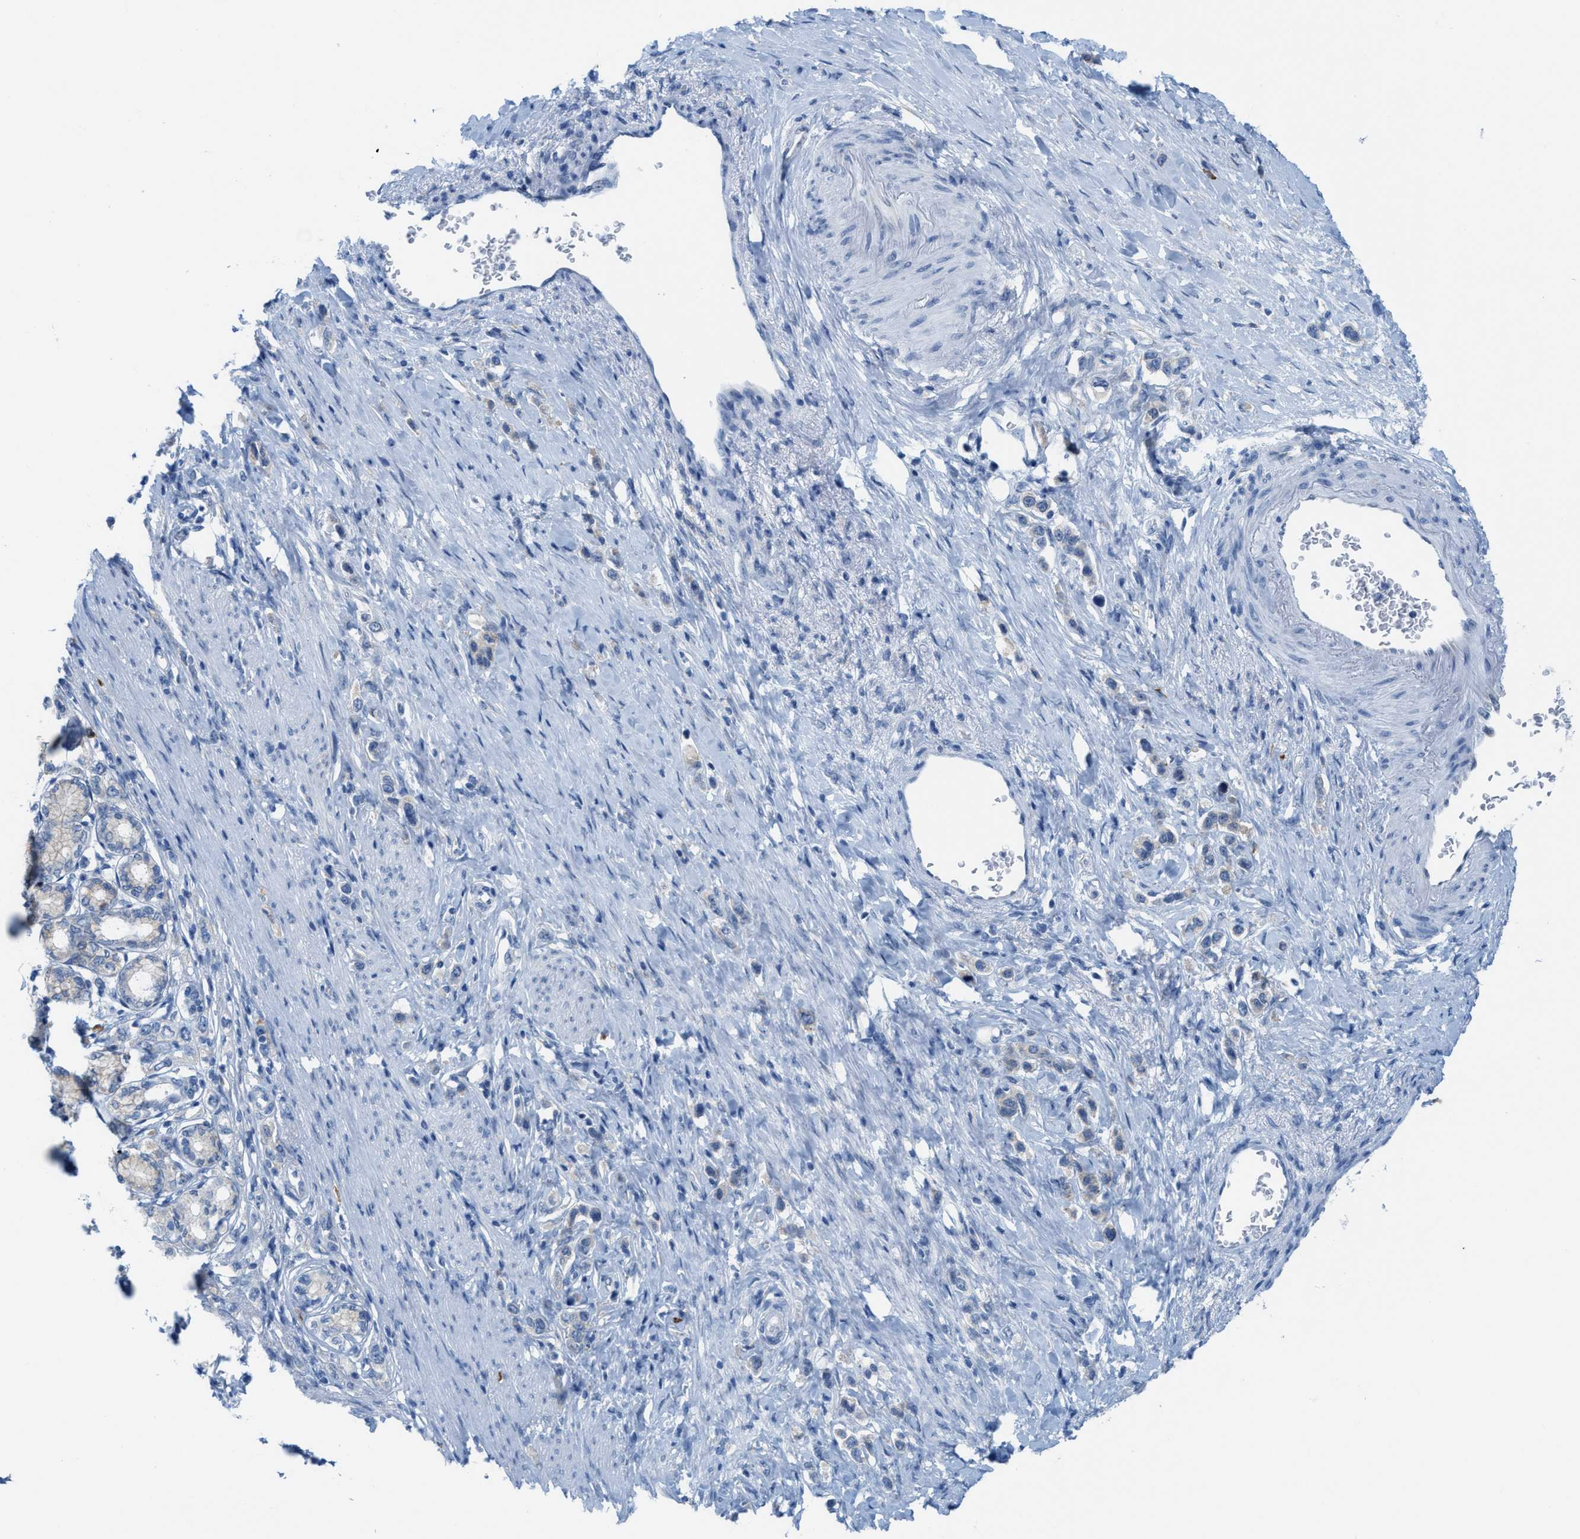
{"staining": {"intensity": "negative", "quantity": "none", "location": "none"}, "tissue": "stomach cancer", "cell_type": "Tumor cells", "image_type": "cancer", "snomed": [{"axis": "morphology", "description": "Adenocarcinoma, NOS"}, {"axis": "topography", "description": "Stomach"}], "caption": "Tumor cells show no significant expression in adenocarcinoma (stomach). (DAB (3,3'-diaminobenzidine) immunohistochemistry (IHC) visualized using brightfield microscopy, high magnification).", "gene": "KIFC3", "patient": {"sex": "female", "age": 65}}